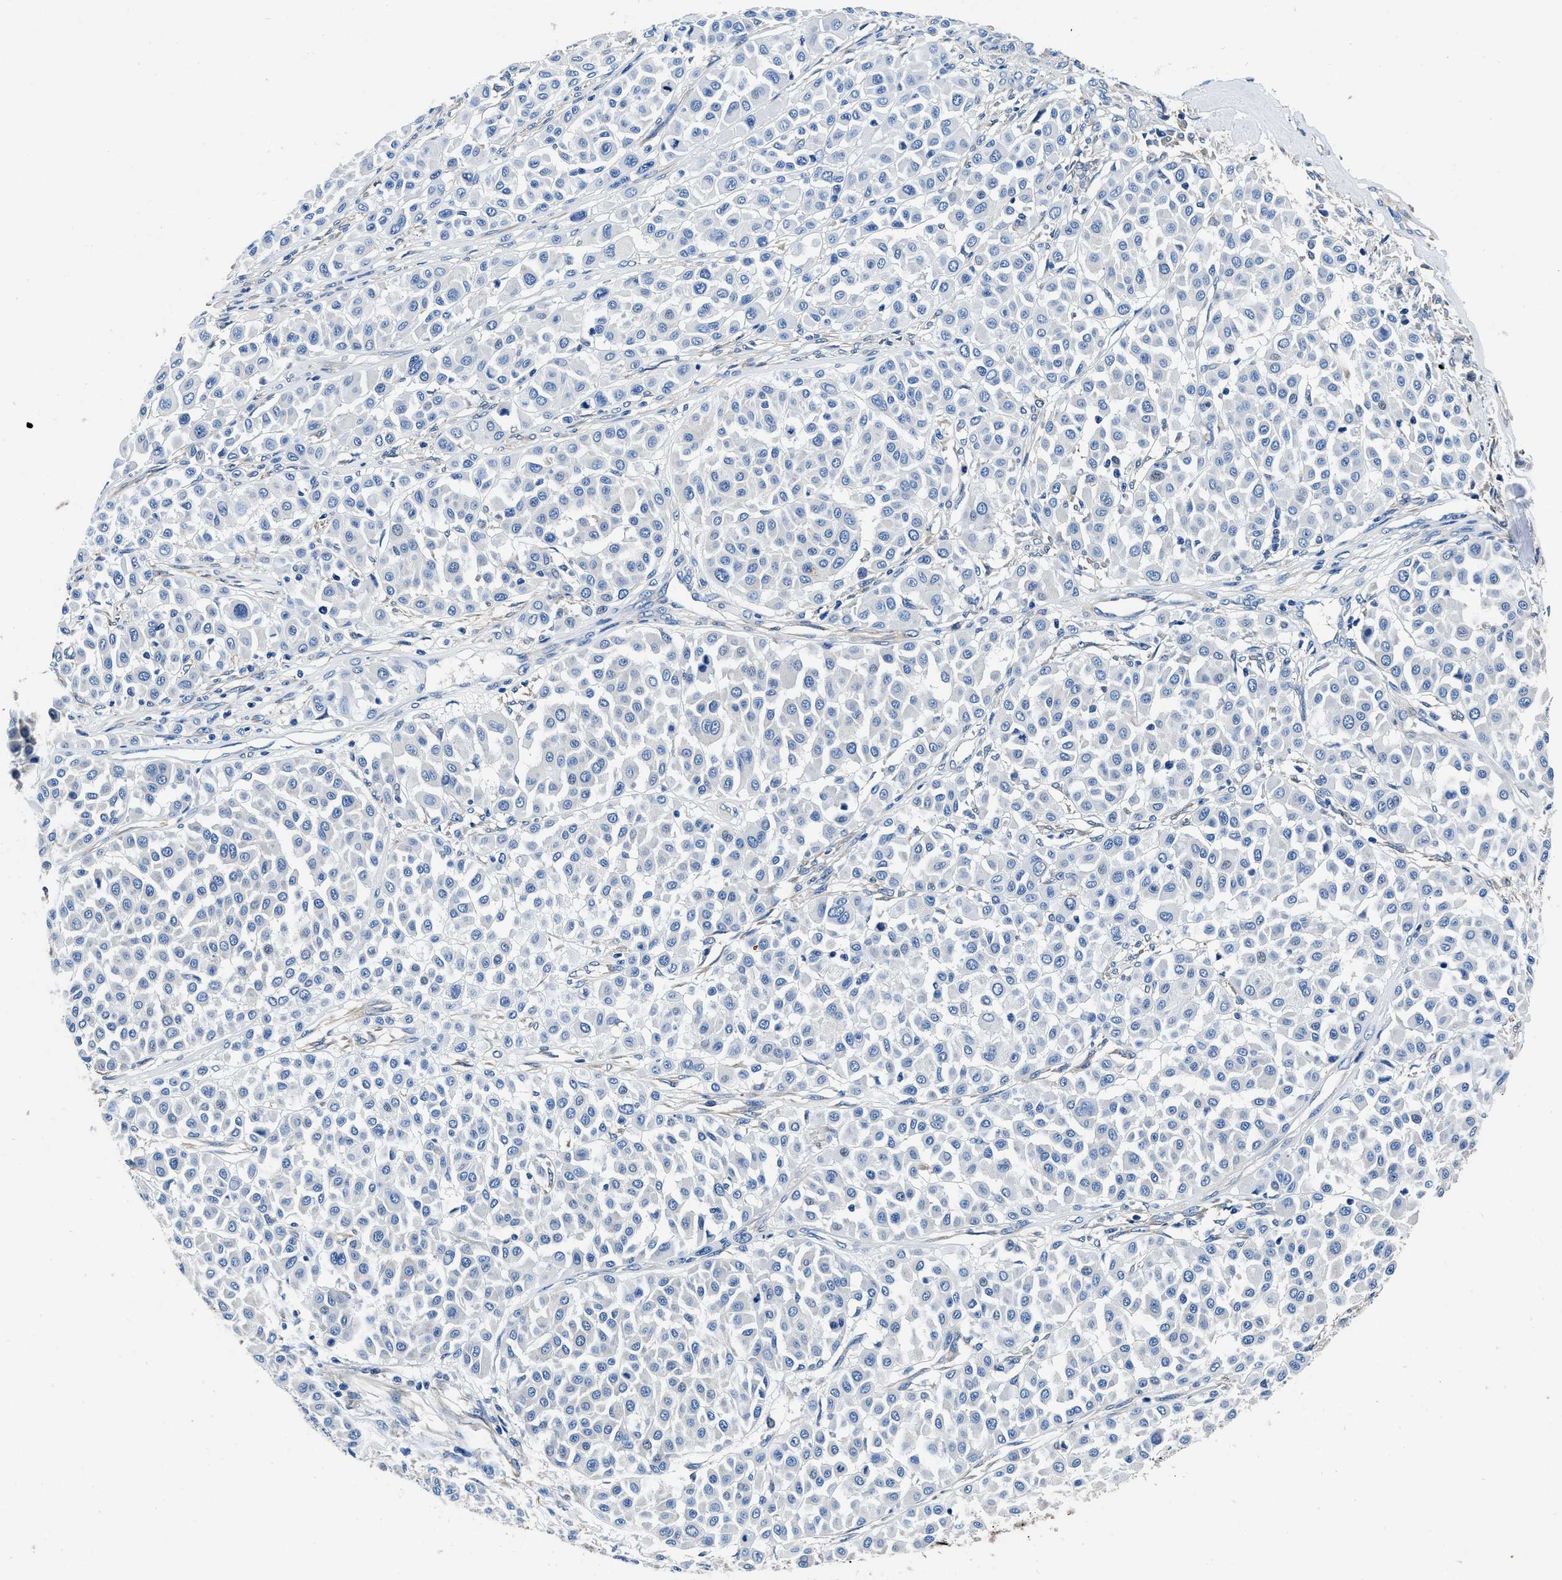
{"staining": {"intensity": "negative", "quantity": "none", "location": "none"}, "tissue": "melanoma", "cell_type": "Tumor cells", "image_type": "cancer", "snomed": [{"axis": "morphology", "description": "Malignant melanoma, Metastatic site"}, {"axis": "topography", "description": "Soft tissue"}], "caption": "High power microscopy micrograph of an immunohistochemistry photomicrograph of malignant melanoma (metastatic site), revealing no significant positivity in tumor cells. (Stains: DAB immunohistochemistry with hematoxylin counter stain, Microscopy: brightfield microscopy at high magnification).", "gene": "NEU1", "patient": {"sex": "male", "age": 41}}